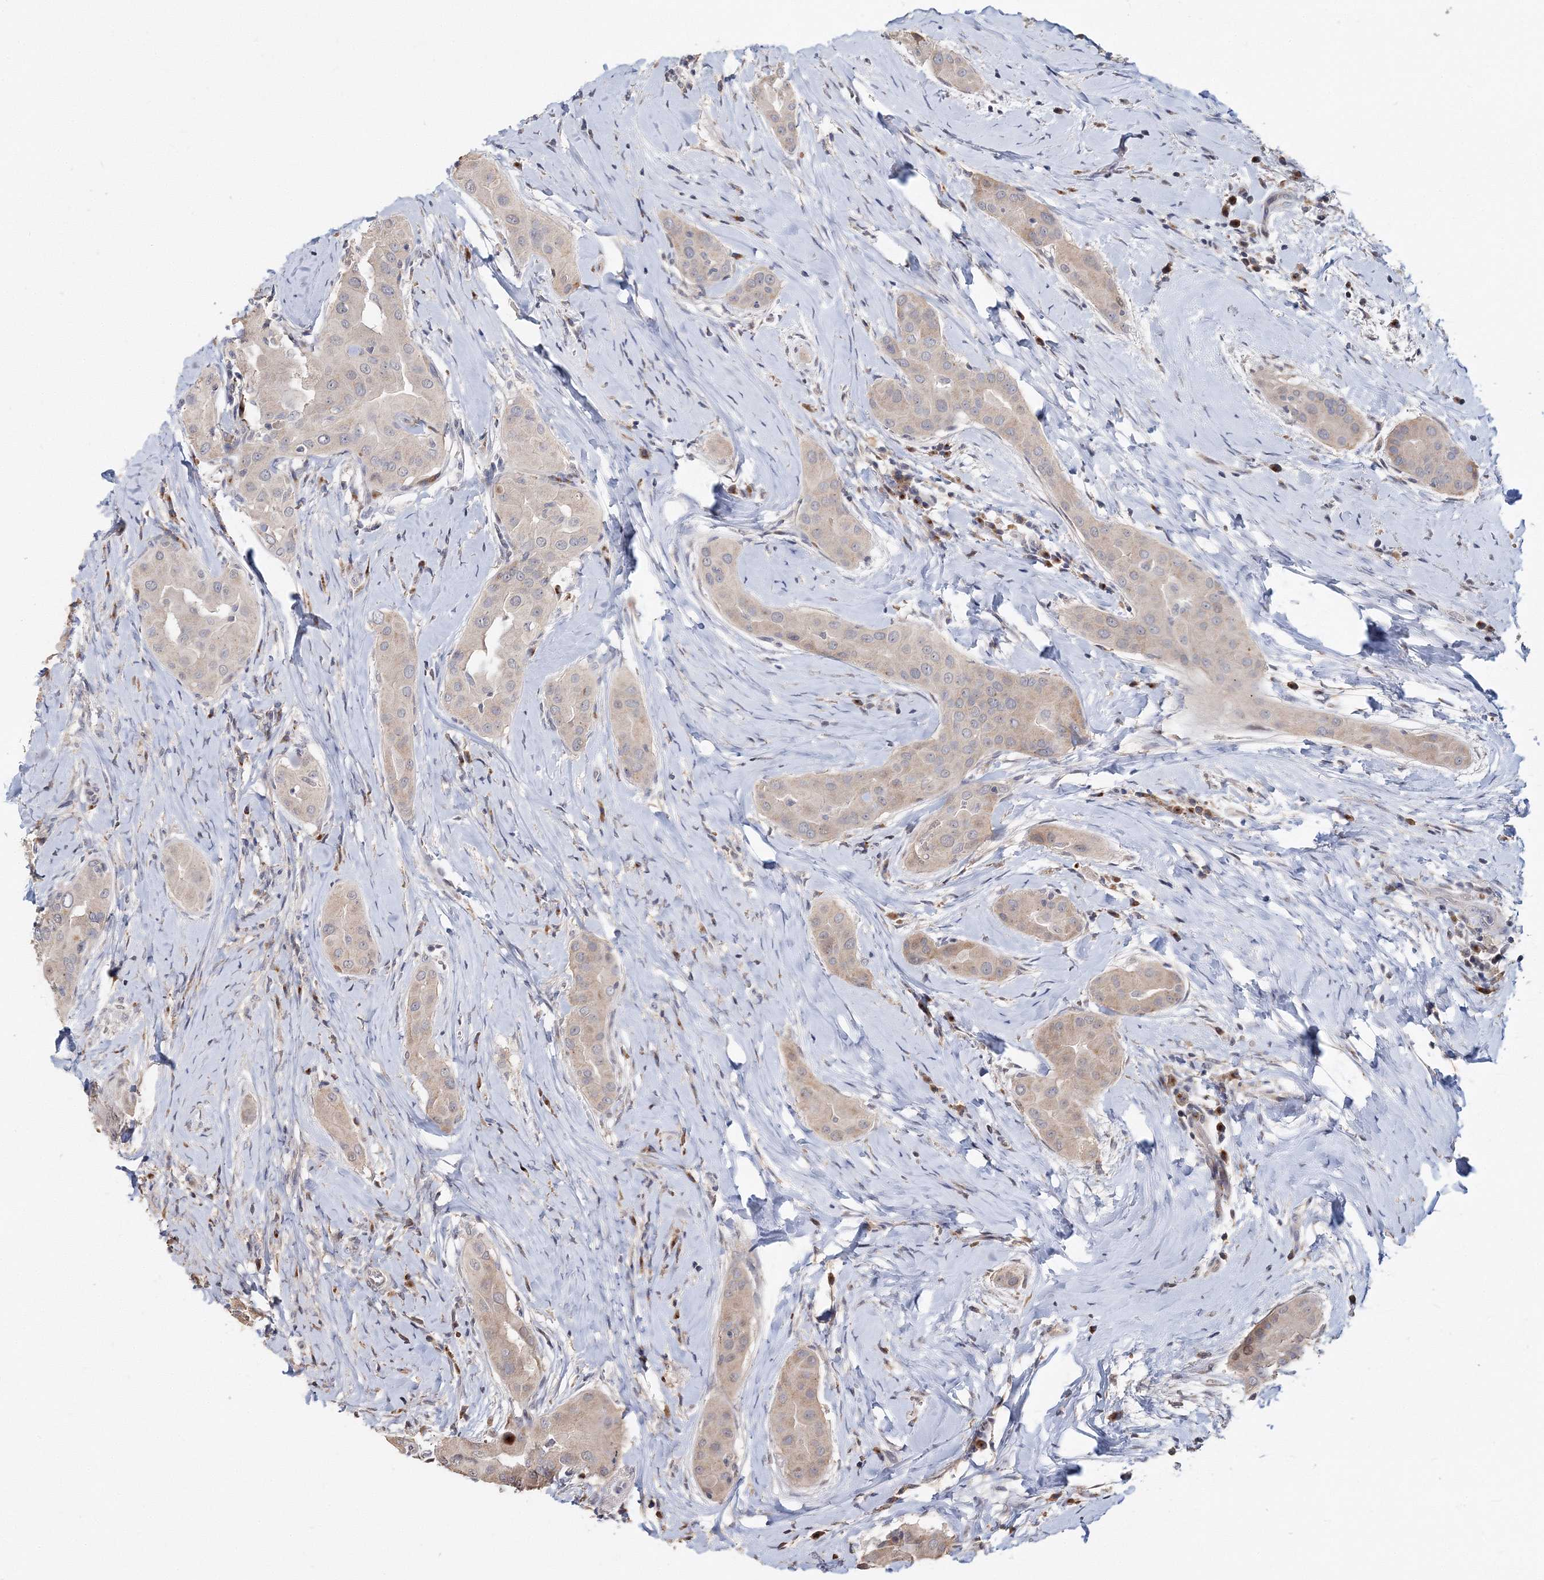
{"staining": {"intensity": "weak", "quantity": "<25%", "location": "cytoplasmic/membranous"}, "tissue": "thyroid cancer", "cell_type": "Tumor cells", "image_type": "cancer", "snomed": [{"axis": "morphology", "description": "Papillary adenocarcinoma, NOS"}, {"axis": "topography", "description": "Thyroid gland"}], "caption": "Tumor cells are negative for protein expression in human thyroid cancer.", "gene": "GJB5", "patient": {"sex": "male", "age": 33}}